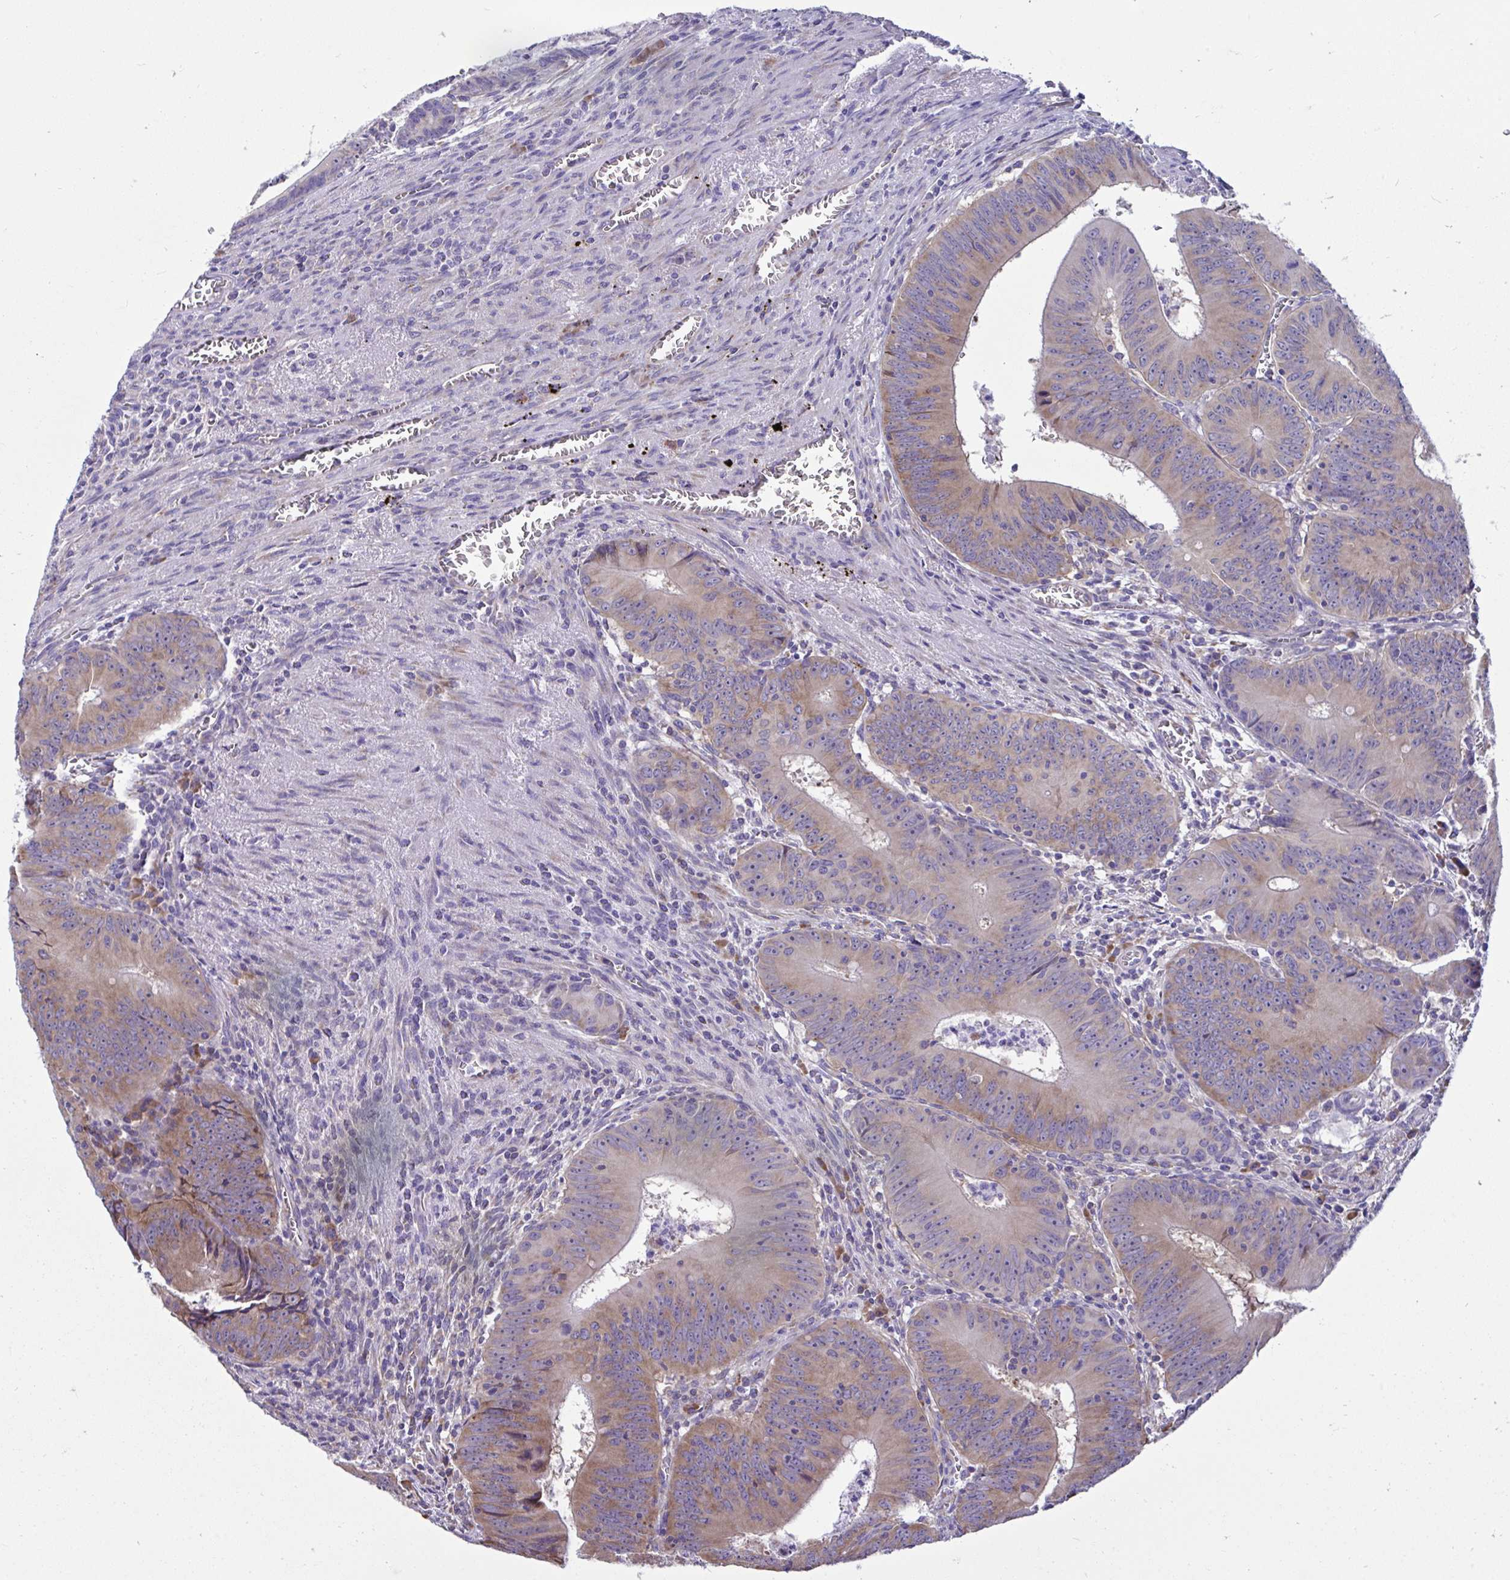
{"staining": {"intensity": "moderate", "quantity": "25%-75%", "location": "cytoplasmic/membranous"}, "tissue": "colorectal cancer", "cell_type": "Tumor cells", "image_type": "cancer", "snomed": [{"axis": "morphology", "description": "Adenocarcinoma, NOS"}, {"axis": "topography", "description": "Rectum"}], "caption": "Immunohistochemical staining of colorectal adenocarcinoma displays medium levels of moderate cytoplasmic/membranous positivity in approximately 25%-75% of tumor cells.", "gene": "RPL7", "patient": {"sex": "female", "age": 72}}